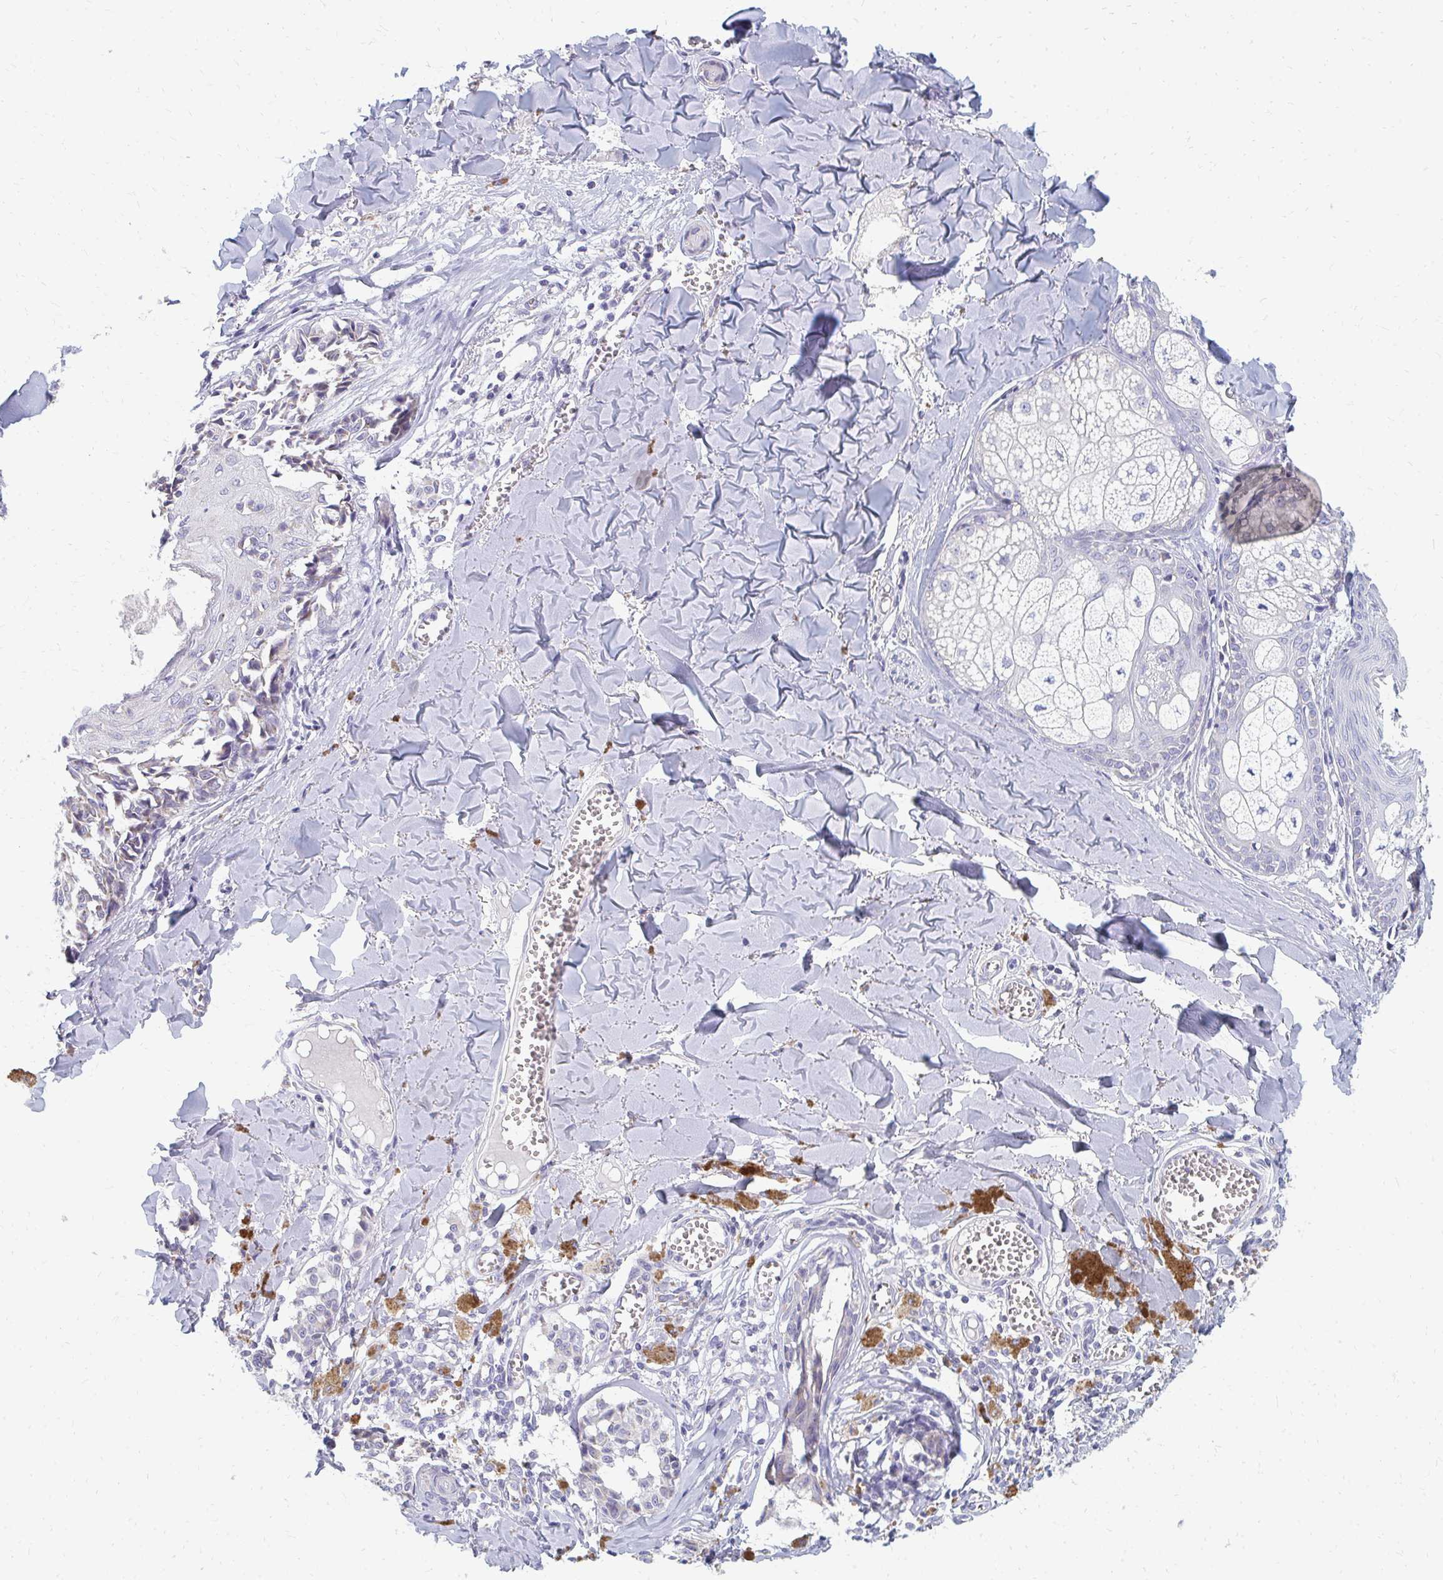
{"staining": {"intensity": "negative", "quantity": "none", "location": "none"}, "tissue": "melanoma", "cell_type": "Tumor cells", "image_type": "cancer", "snomed": [{"axis": "morphology", "description": "Malignant melanoma, NOS"}, {"axis": "topography", "description": "Skin"}], "caption": "Tumor cells are negative for protein expression in human melanoma. The staining was performed using DAB to visualize the protein expression in brown, while the nuclei were stained in blue with hematoxylin (Magnification: 20x).", "gene": "OR10V1", "patient": {"sex": "female", "age": 43}}